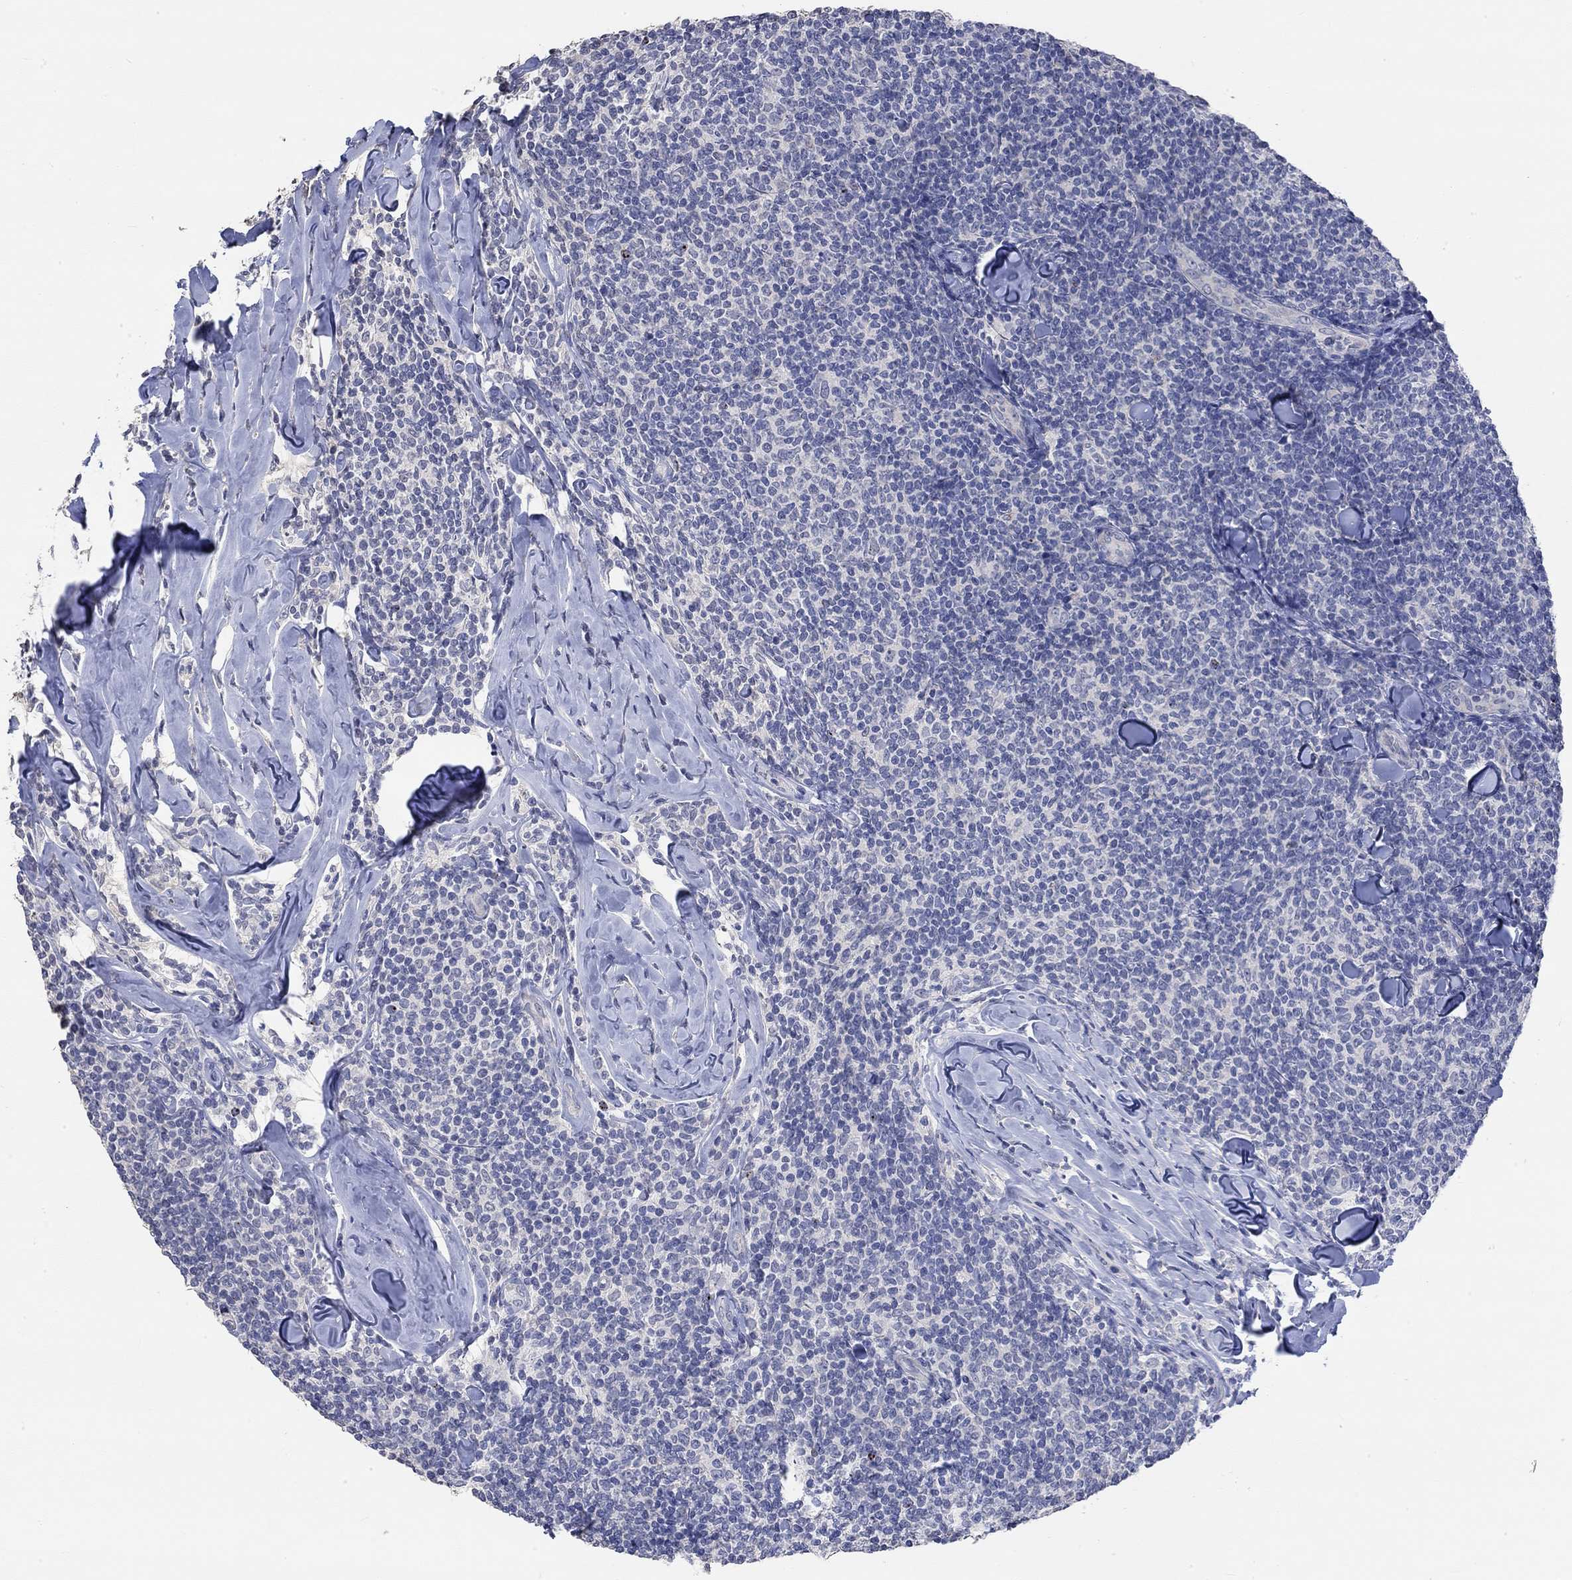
{"staining": {"intensity": "negative", "quantity": "none", "location": "none"}, "tissue": "lymphoma", "cell_type": "Tumor cells", "image_type": "cancer", "snomed": [{"axis": "morphology", "description": "Malignant lymphoma, non-Hodgkin's type, Low grade"}, {"axis": "topography", "description": "Lymph node"}], "caption": "IHC of lymphoma reveals no staining in tumor cells.", "gene": "PNMA5", "patient": {"sex": "female", "age": 56}}